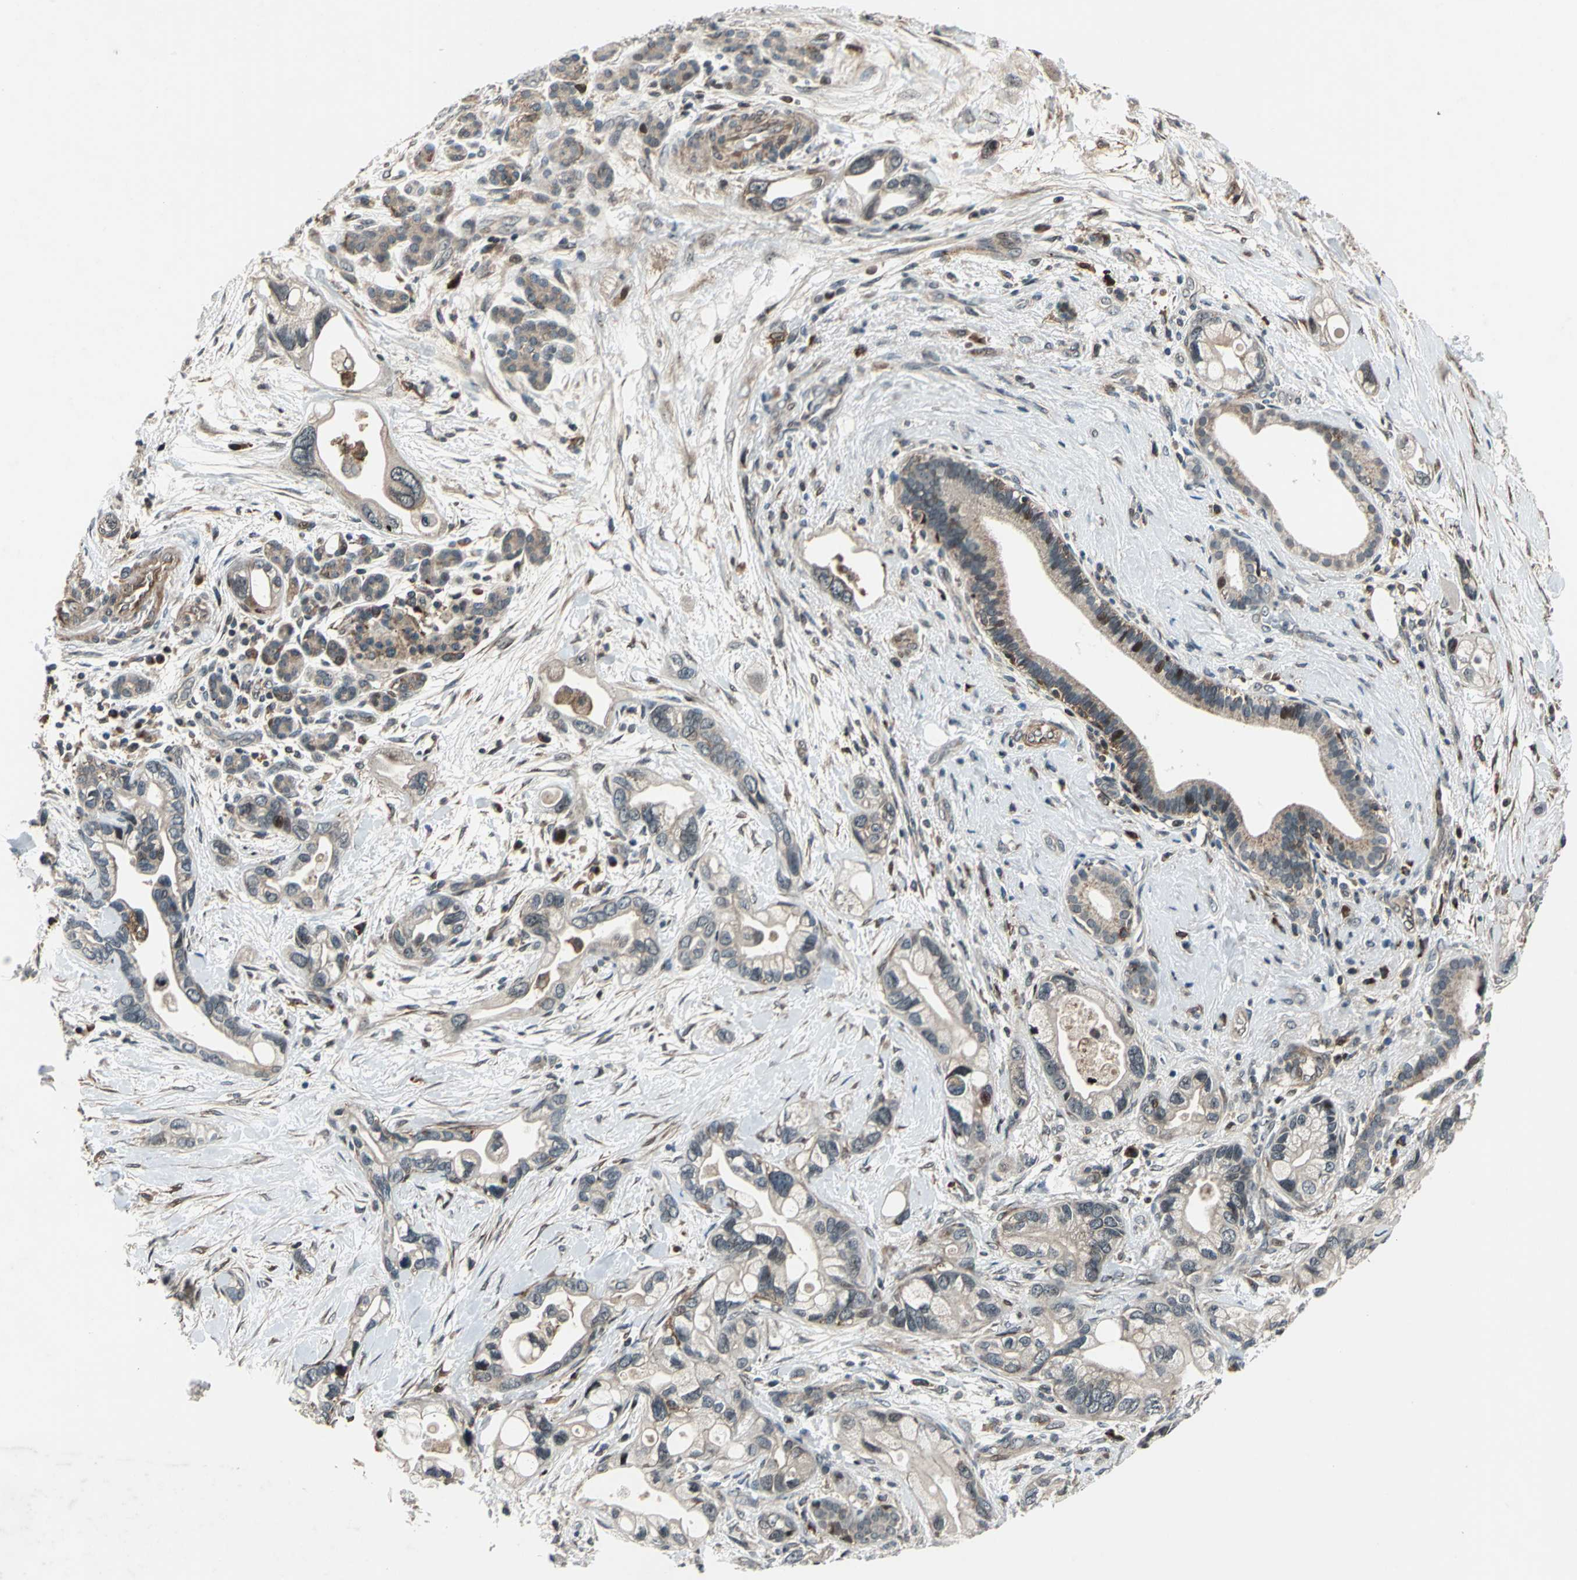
{"staining": {"intensity": "weak", "quantity": "<25%", "location": "cytoplasmic/membranous"}, "tissue": "pancreatic cancer", "cell_type": "Tumor cells", "image_type": "cancer", "snomed": [{"axis": "morphology", "description": "Adenocarcinoma, NOS"}, {"axis": "topography", "description": "Pancreas"}], "caption": "Pancreatic adenocarcinoma was stained to show a protein in brown. There is no significant positivity in tumor cells.", "gene": "AATF", "patient": {"sex": "female", "age": 77}}